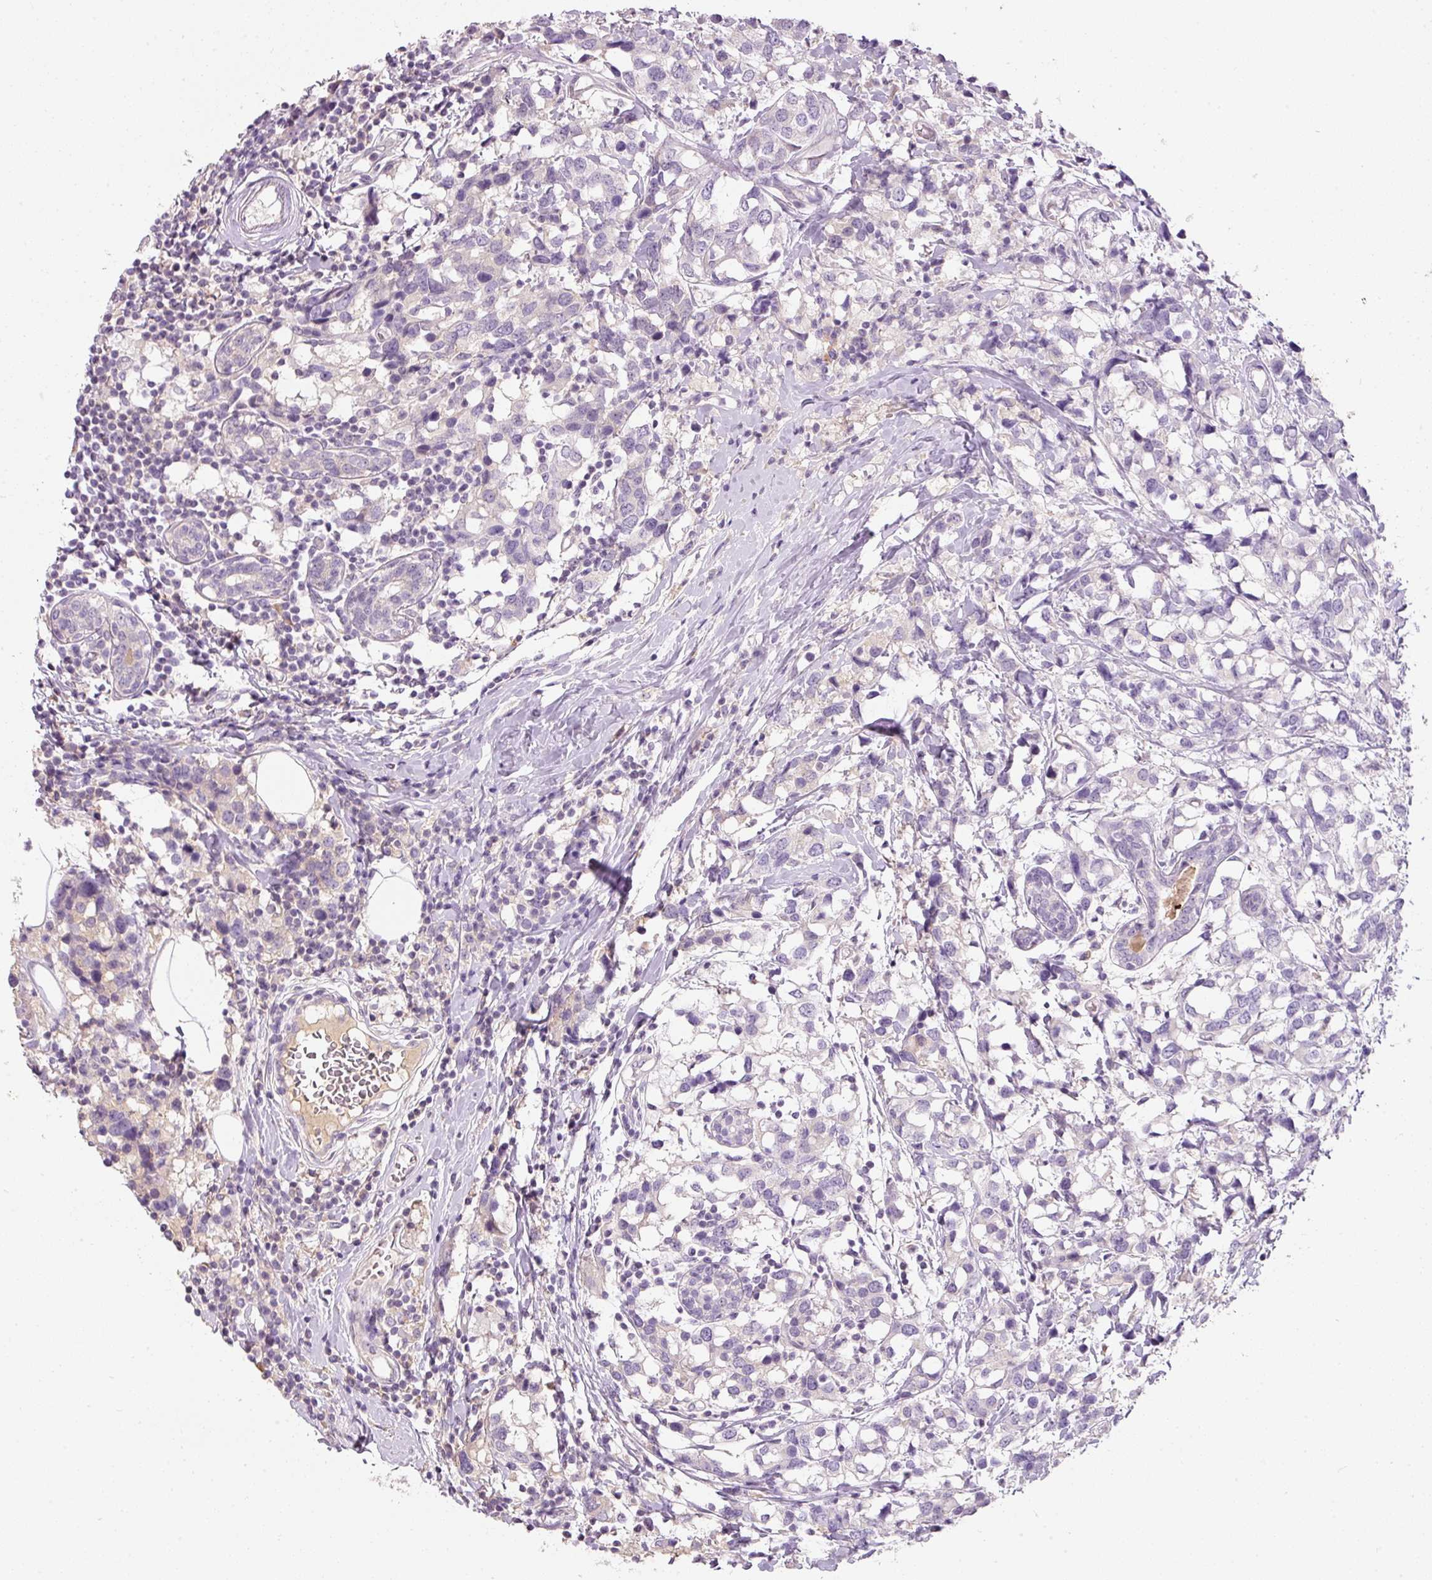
{"staining": {"intensity": "negative", "quantity": "none", "location": "none"}, "tissue": "breast cancer", "cell_type": "Tumor cells", "image_type": "cancer", "snomed": [{"axis": "morphology", "description": "Lobular carcinoma"}, {"axis": "topography", "description": "Breast"}], "caption": "This is a histopathology image of immunohistochemistry (IHC) staining of breast cancer (lobular carcinoma), which shows no staining in tumor cells.", "gene": "TMEM37", "patient": {"sex": "female", "age": 59}}